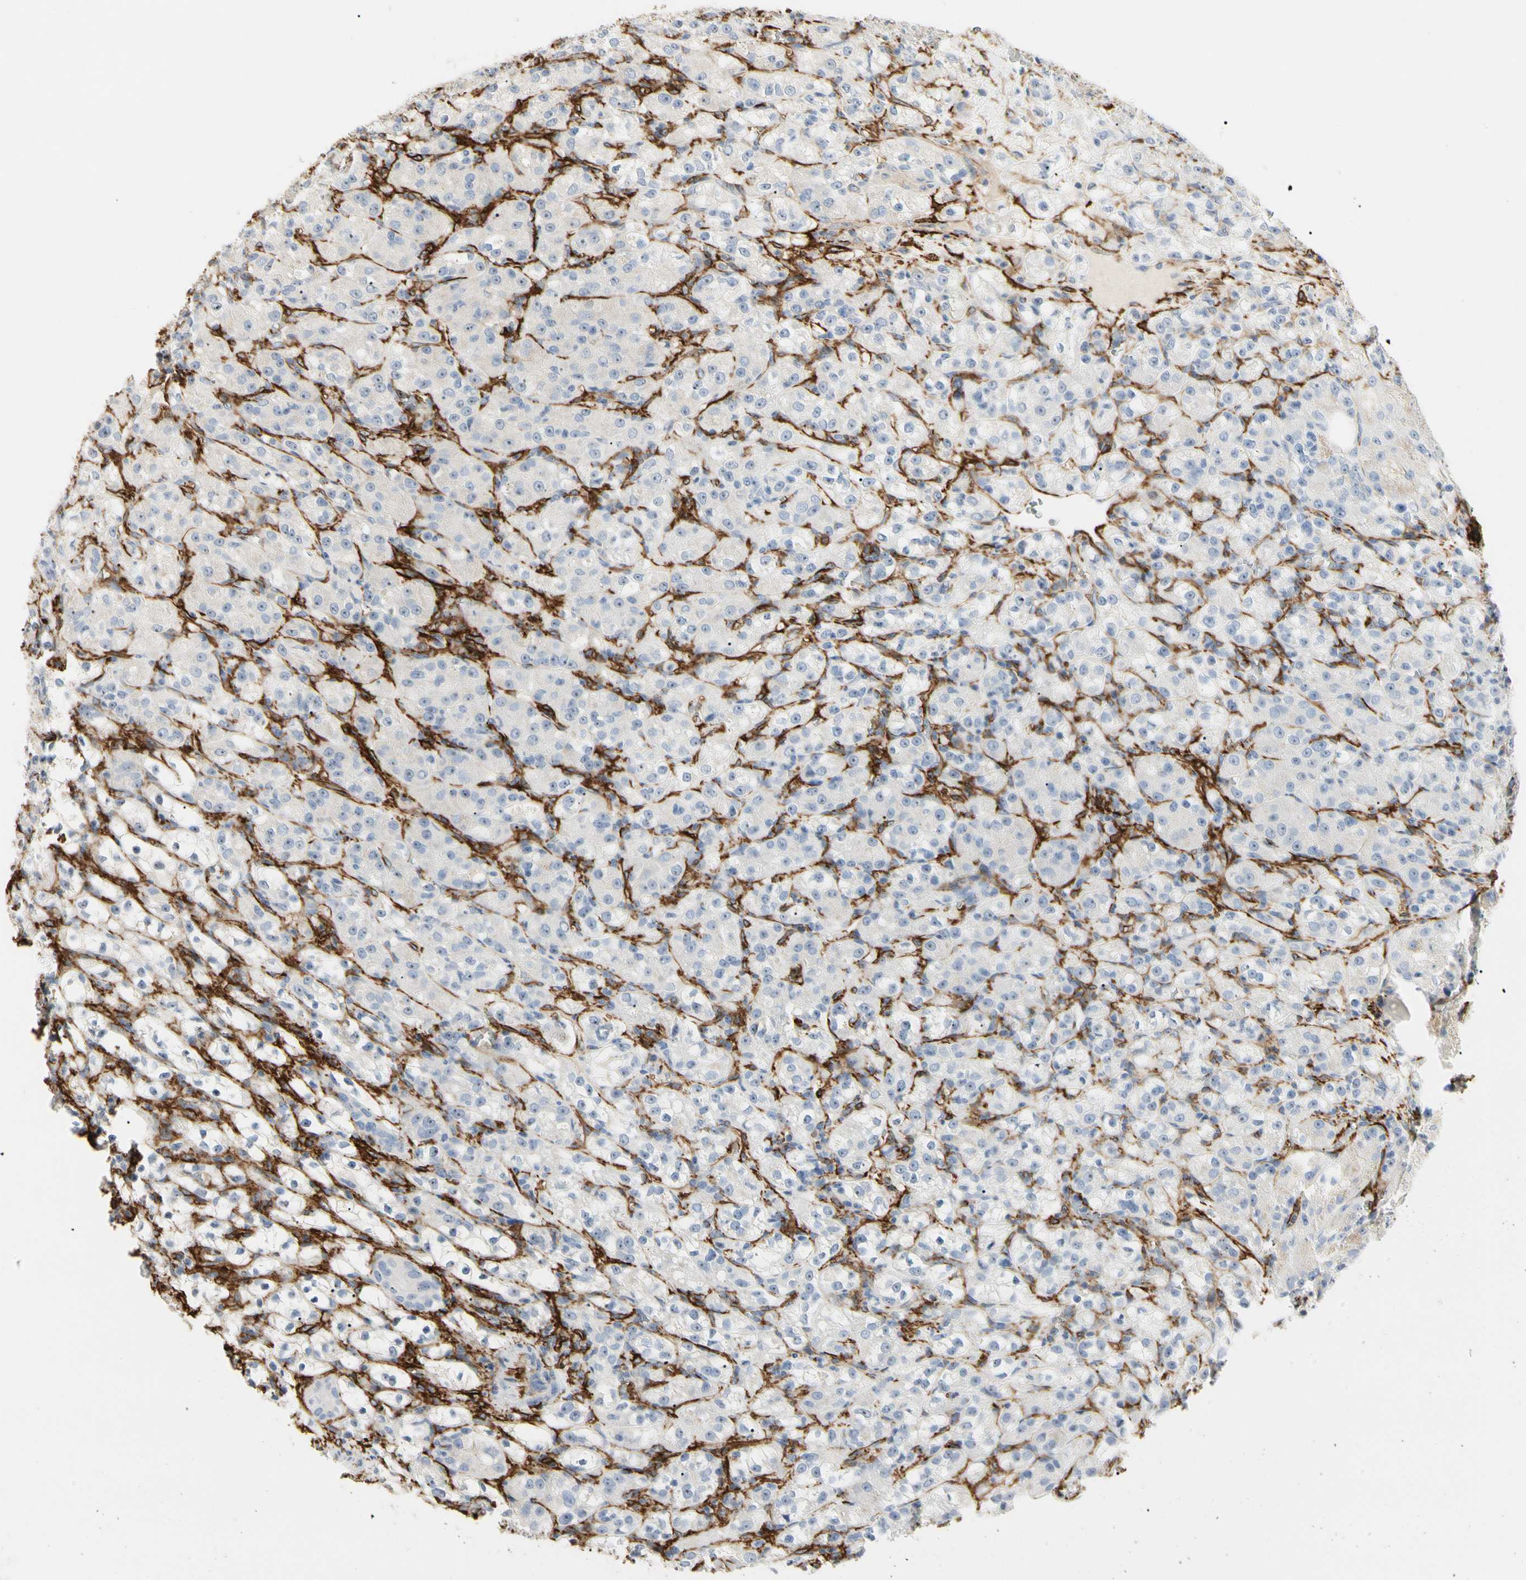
{"staining": {"intensity": "negative", "quantity": "none", "location": "none"}, "tissue": "renal cancer", "cell_type": "Tumor cells", "image_type": "cancer", "snomed": [{"axis": "morphology", "description": "Normal tissue, NOS"}, {"axis": "morphology", "description": "Adenocarcinoma, NOS"}, {"axis": "topography", "description": "Kidney"}], "caption": "Human renal adenocarcinoma stained for a protein using immunohistochemistry displays no expression in tumor cells.", "gene": "GGT5", "patient": {"sex": "male", "age": 61}}